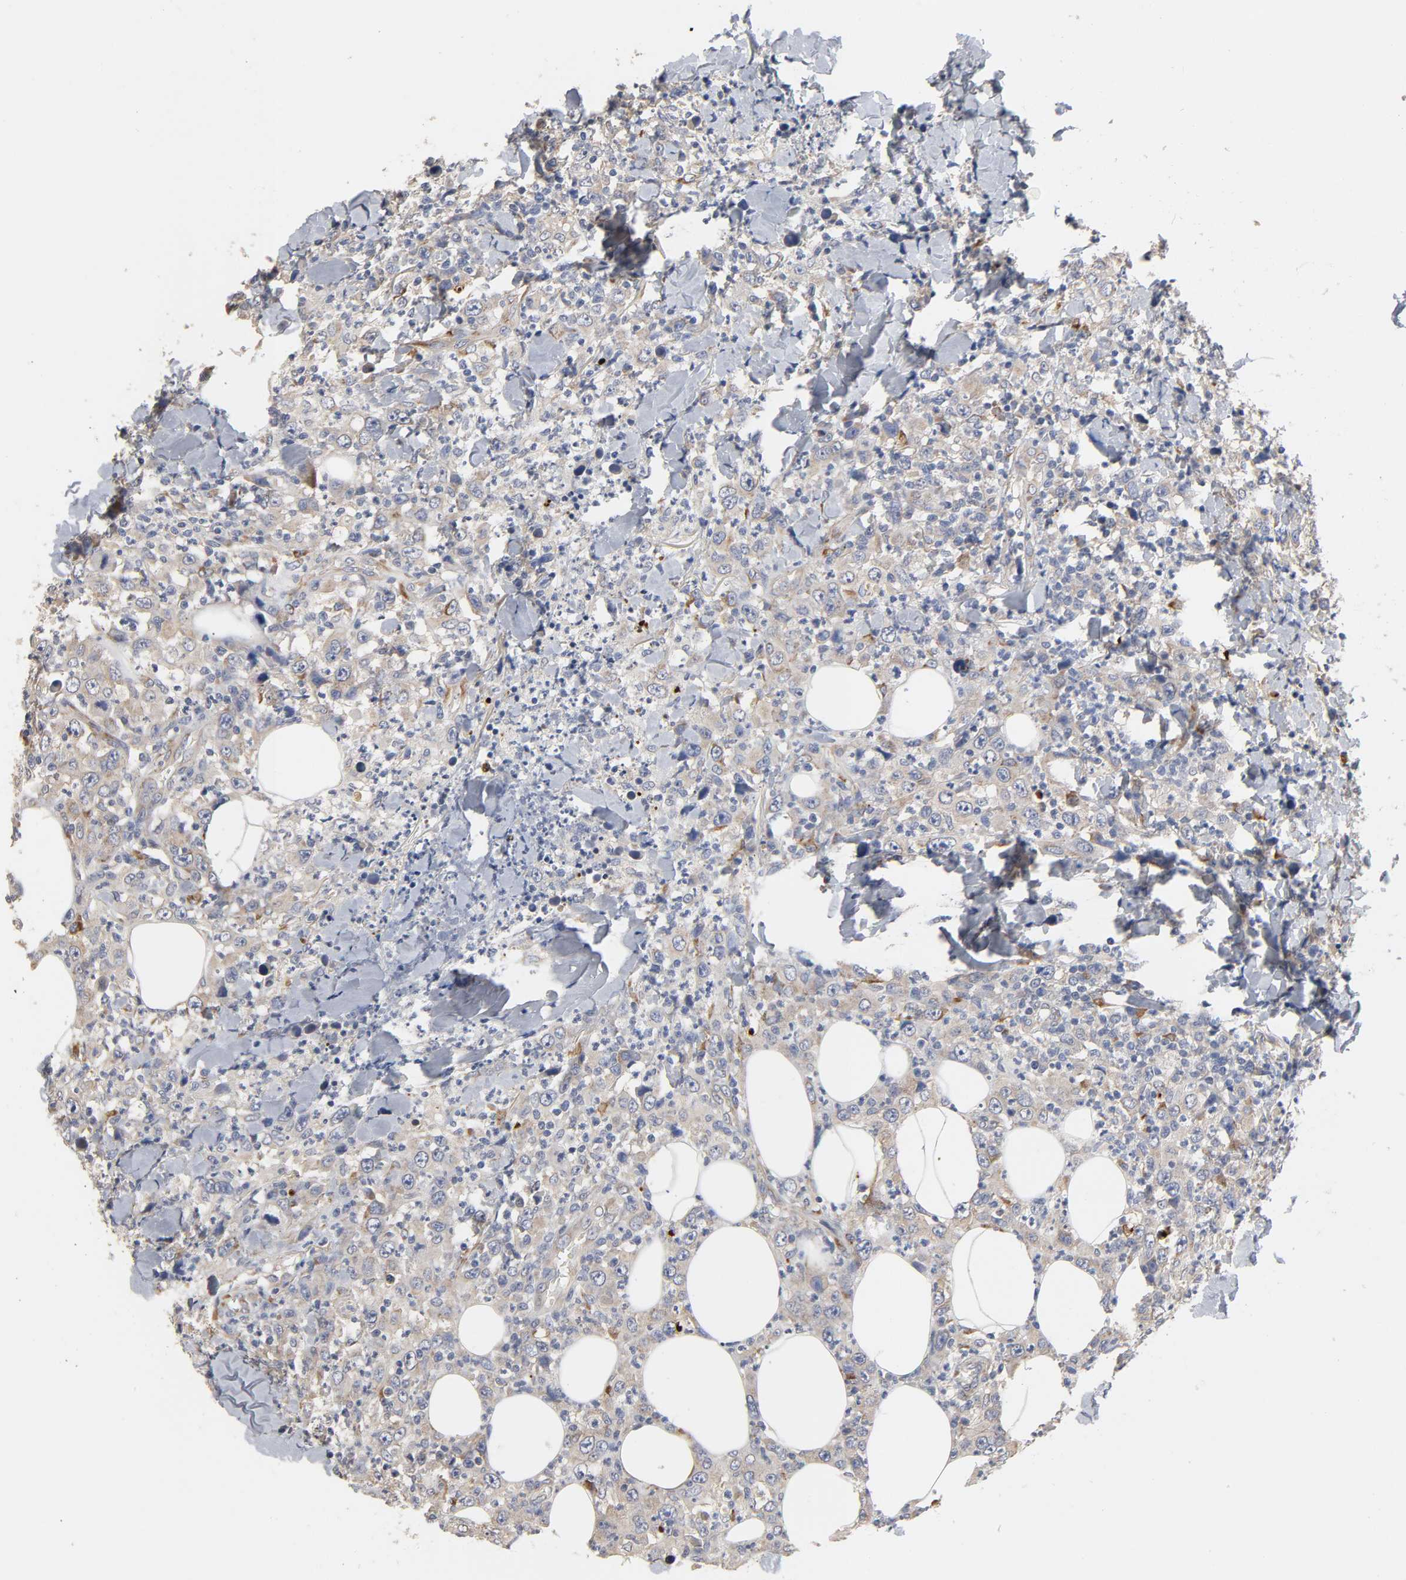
{"staining": {"intensity": "weak", "quantity": ">75%", "location": "cytoplasmic/membranous"}, "tissue": "thyroid cancer", "cell_type": "Tumor cells", "image_type": "cancer", "snomed": [{"axis": "morphology", "description": "Carcinoma, NOS"}, {"axis": "topography", "description": "Thyroid gland"}], "caption": "DAB immunohistochemical staining of carcinoma (thyroid) exhibits weak cytoplasmic/membranous protein expression in approximately >75% of tumor cells.", "gene": "HDLBP", "patient": {"sex": "female", "age": 77}}